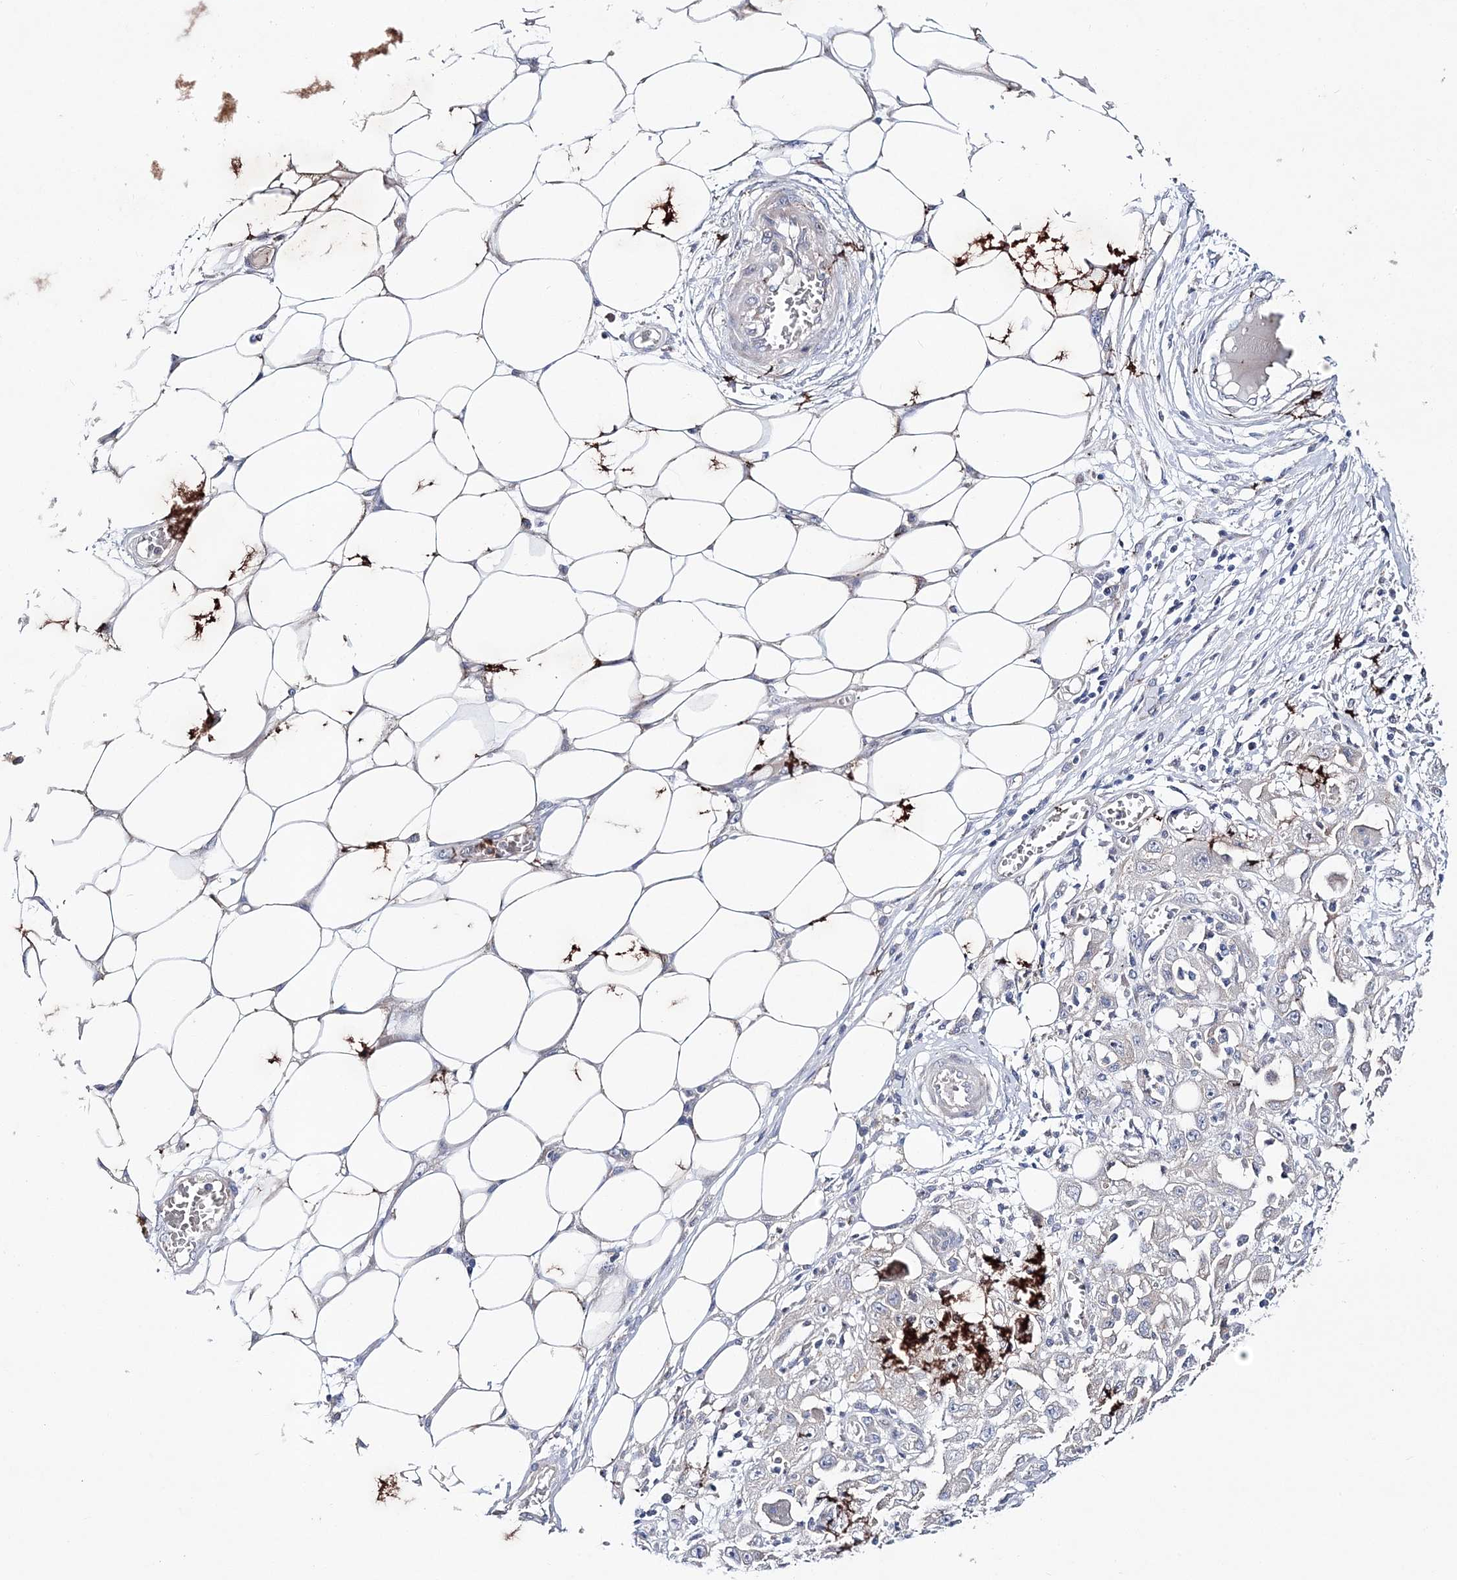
{"staining": {"intensity": "negative", "quantity": "none", "location": "none"}, "tissue": "skin cancer", "cell_type": "Tumor cells", "image_type": "cancer", "snomed": [{"axis": "morphology", "description": "Squamous cell carcinoma, NOS"}, {"axis": "morphology", "description": "Squamous cell carcinoma, metastatic, NOS"}, {"axis": "topography", "description": "Skin"}, {"axis": "topography", "description": "Lymph node"}], "caption": "Immunohistochemistry (IHC) photomicrograph of skin cancer (squamous cell carcinoma) stained for a protein (brown), which exhibits no staining in tumor cells. (DAB (3,3'-diaminobenzidine) immunohistochemistry with hematoxylin counter stain).", "gene": "ANO1", "patient": {"sex": "male", "age": 75}}